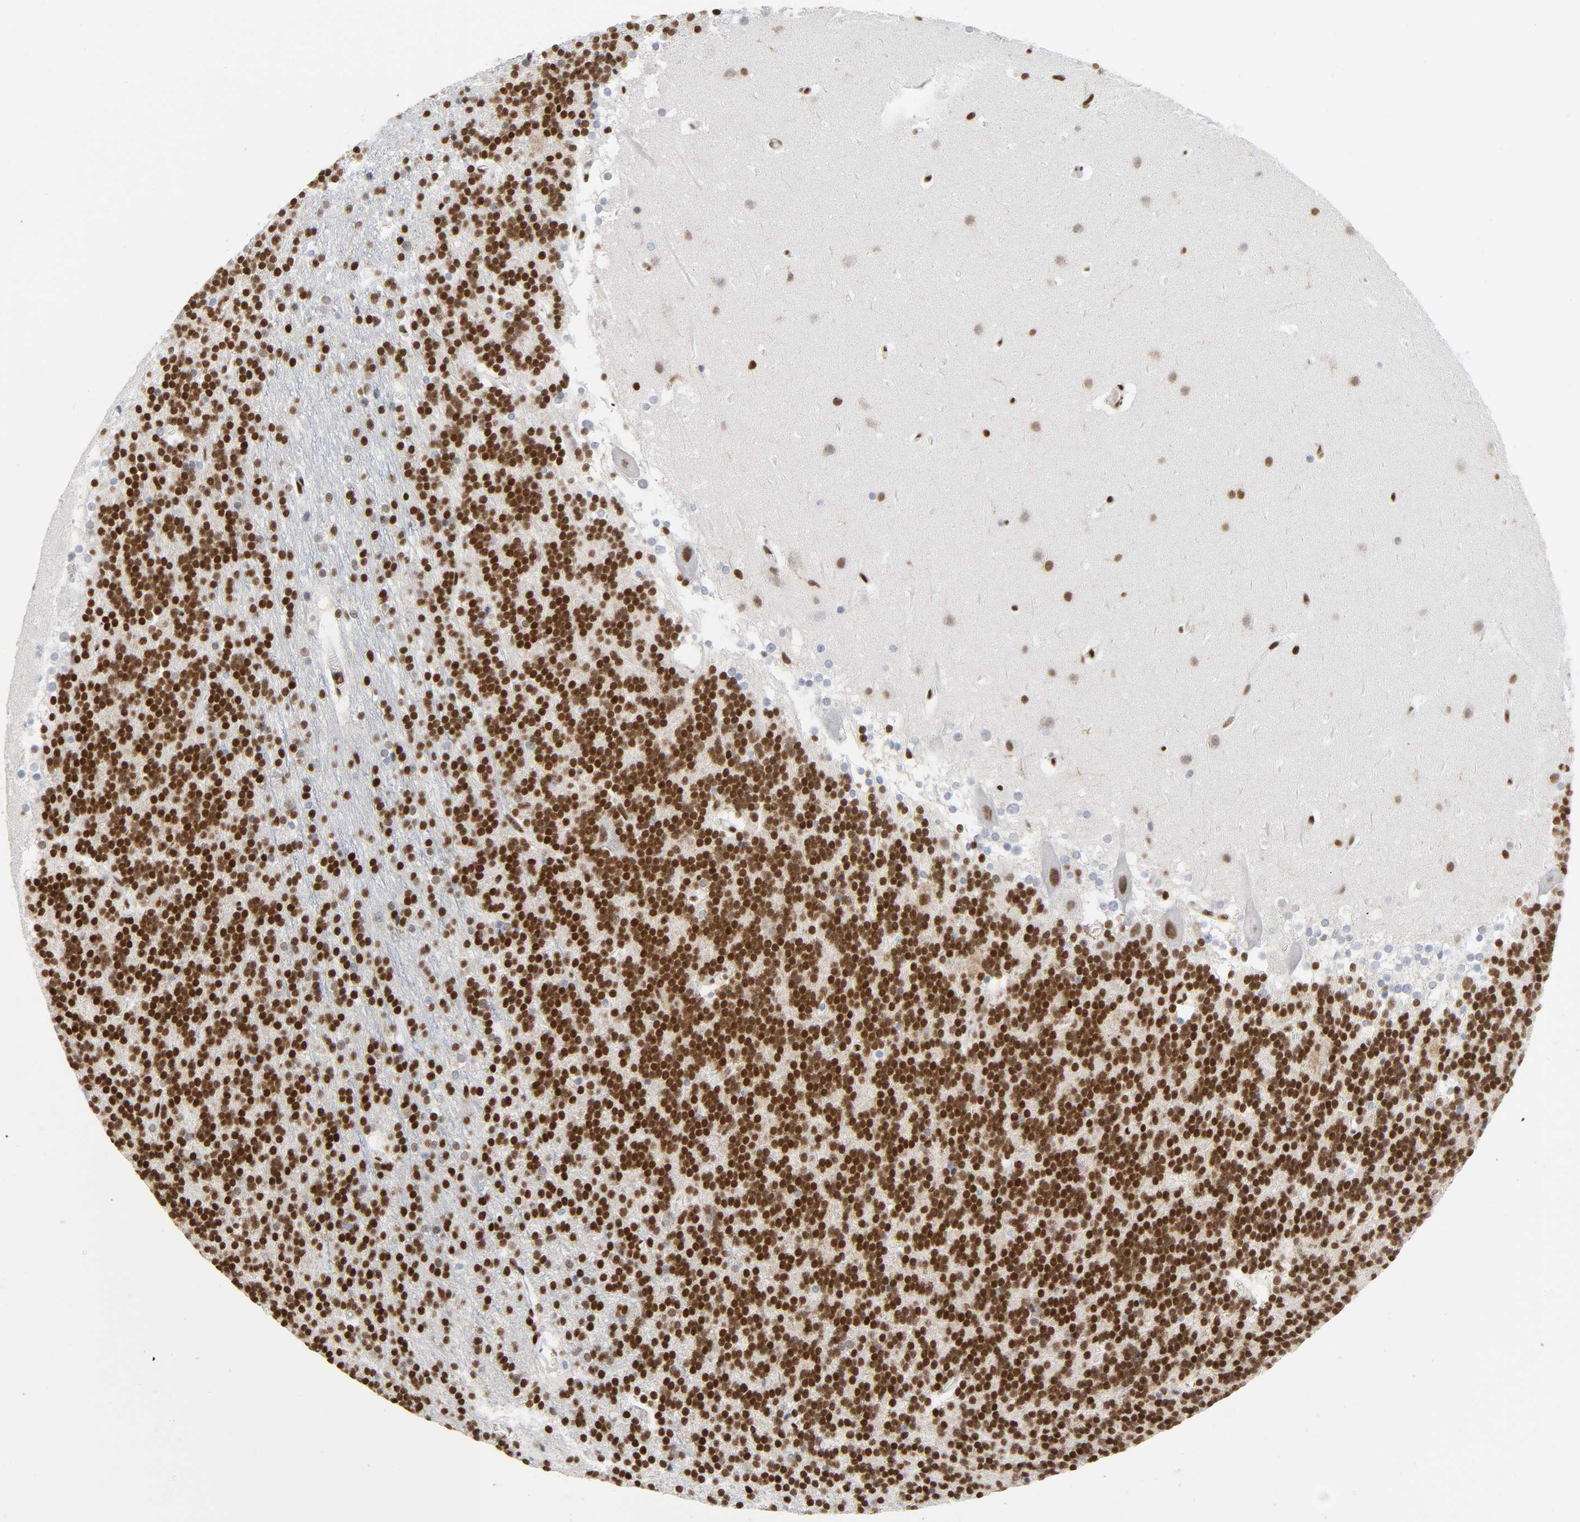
{"staining": {"intensity": "strong", "quantity": ">75%", "location": "nuclear"}, "tissue": "cerebellum", "cell_type": "Cells in granular layer", "image_type": "normal", "snomed": [{"axis": "morphology", "description": "Normal tissue, NOS"}, {"axis": "topography", "description": "Cerebellum"}], "caption": "Immunohistochemistry staining of benign cerebellum, which shows high levels of strong nuclear staining in about >75% of cells in granular layer indicating strong nuclear protein expression. The staining was performed using DAB (3,3'-diaminobenzidine) (brown) for protein detection and nuclei were counterstained in hematoxylin (blue).", "gene": "WAS", "patient": {"sex": "female", "age": 19}}